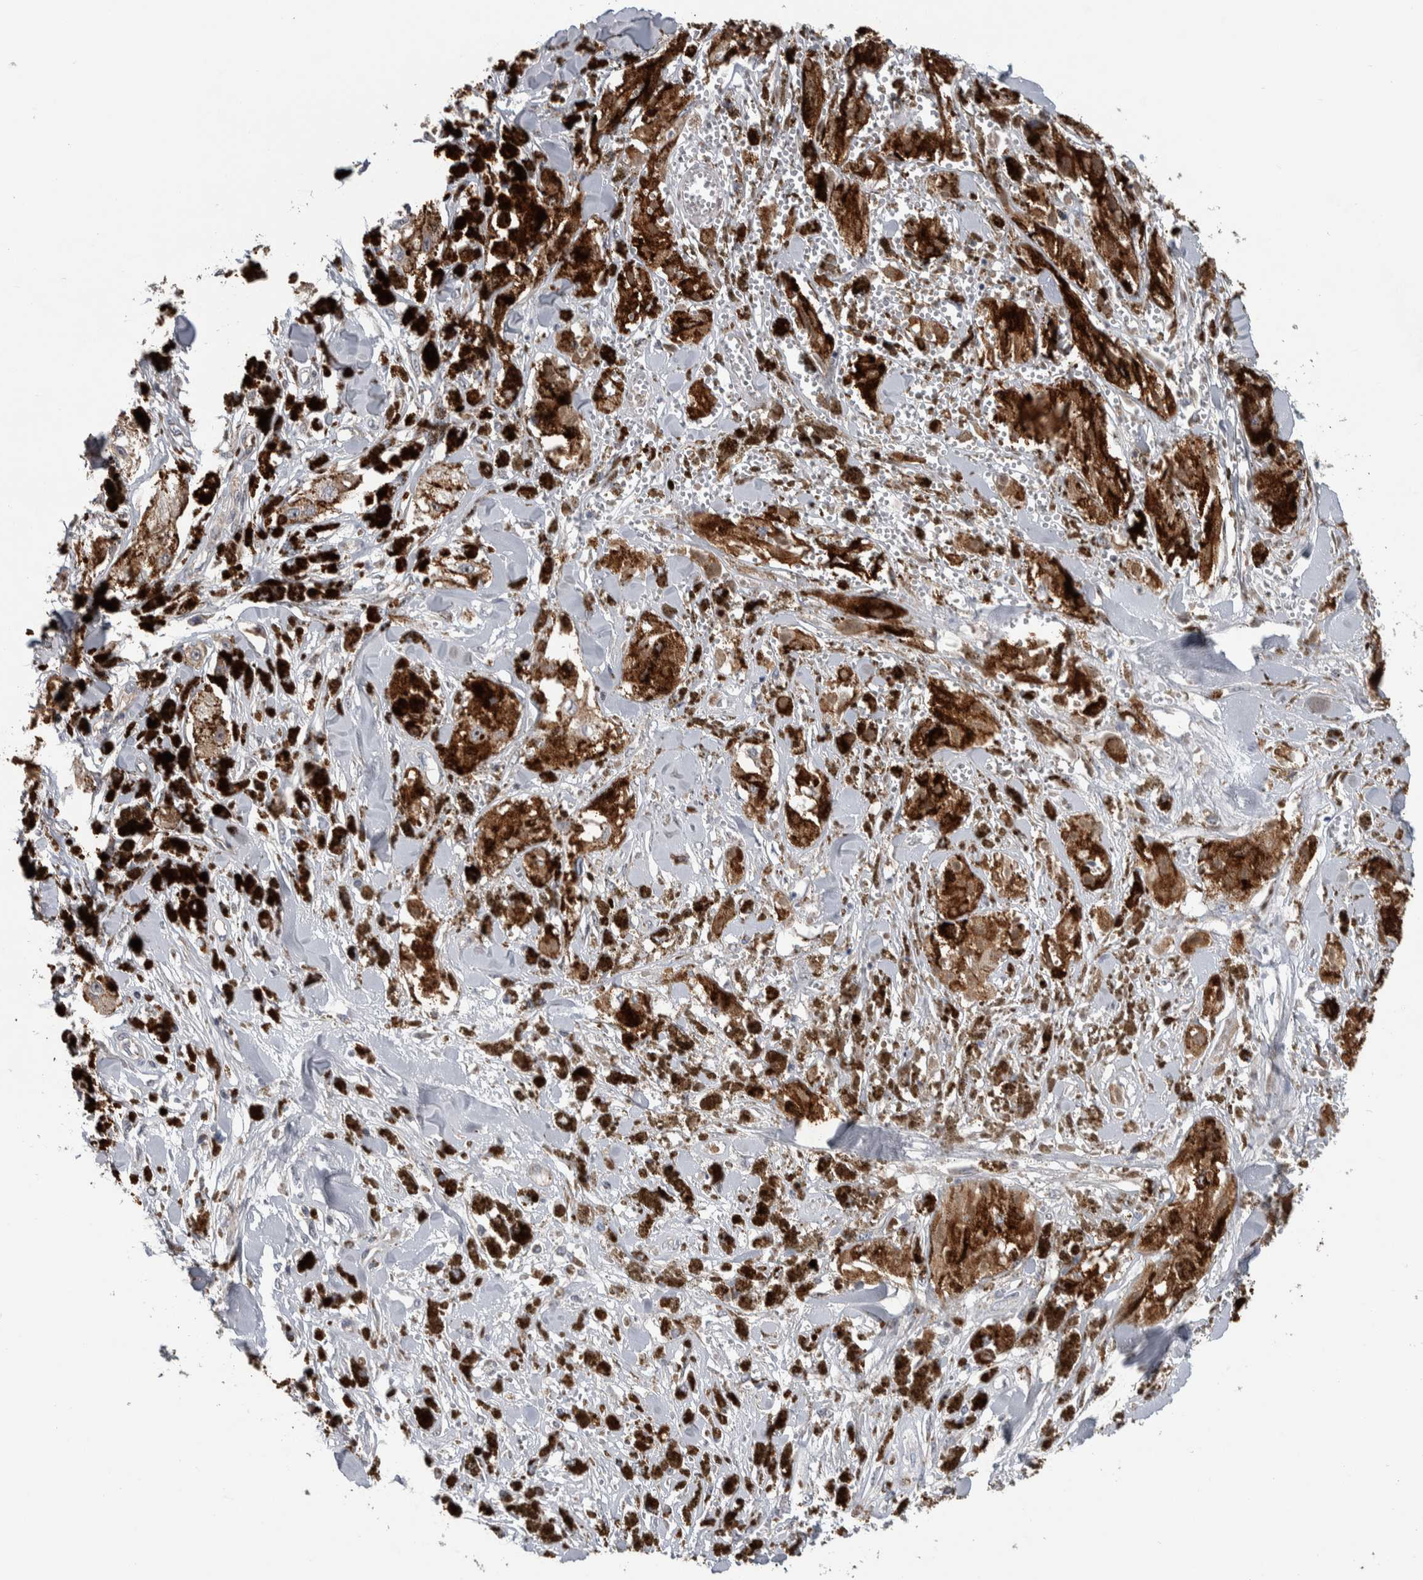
{"staining": {"intensity": "weak", "quantity": ">75%", "location": "cytoplasmic/membranous"}, "tissue": "melanoma", "cell_type": "Tumor cells", "image_type": "cancer", "snomed": [{"axis": "morphology", "description": "Malignant melanoma, NOS"}, {"axis": "topography", "description": "Skin"}], "caption": "Immunohistochemical staining of human melanoma exhibits weak cytoplasmic/membranous protein positivity in approximately >75% of tumor cells.", "gene": "FAM83G", "patient": {"sex": "male", "age": 88}}